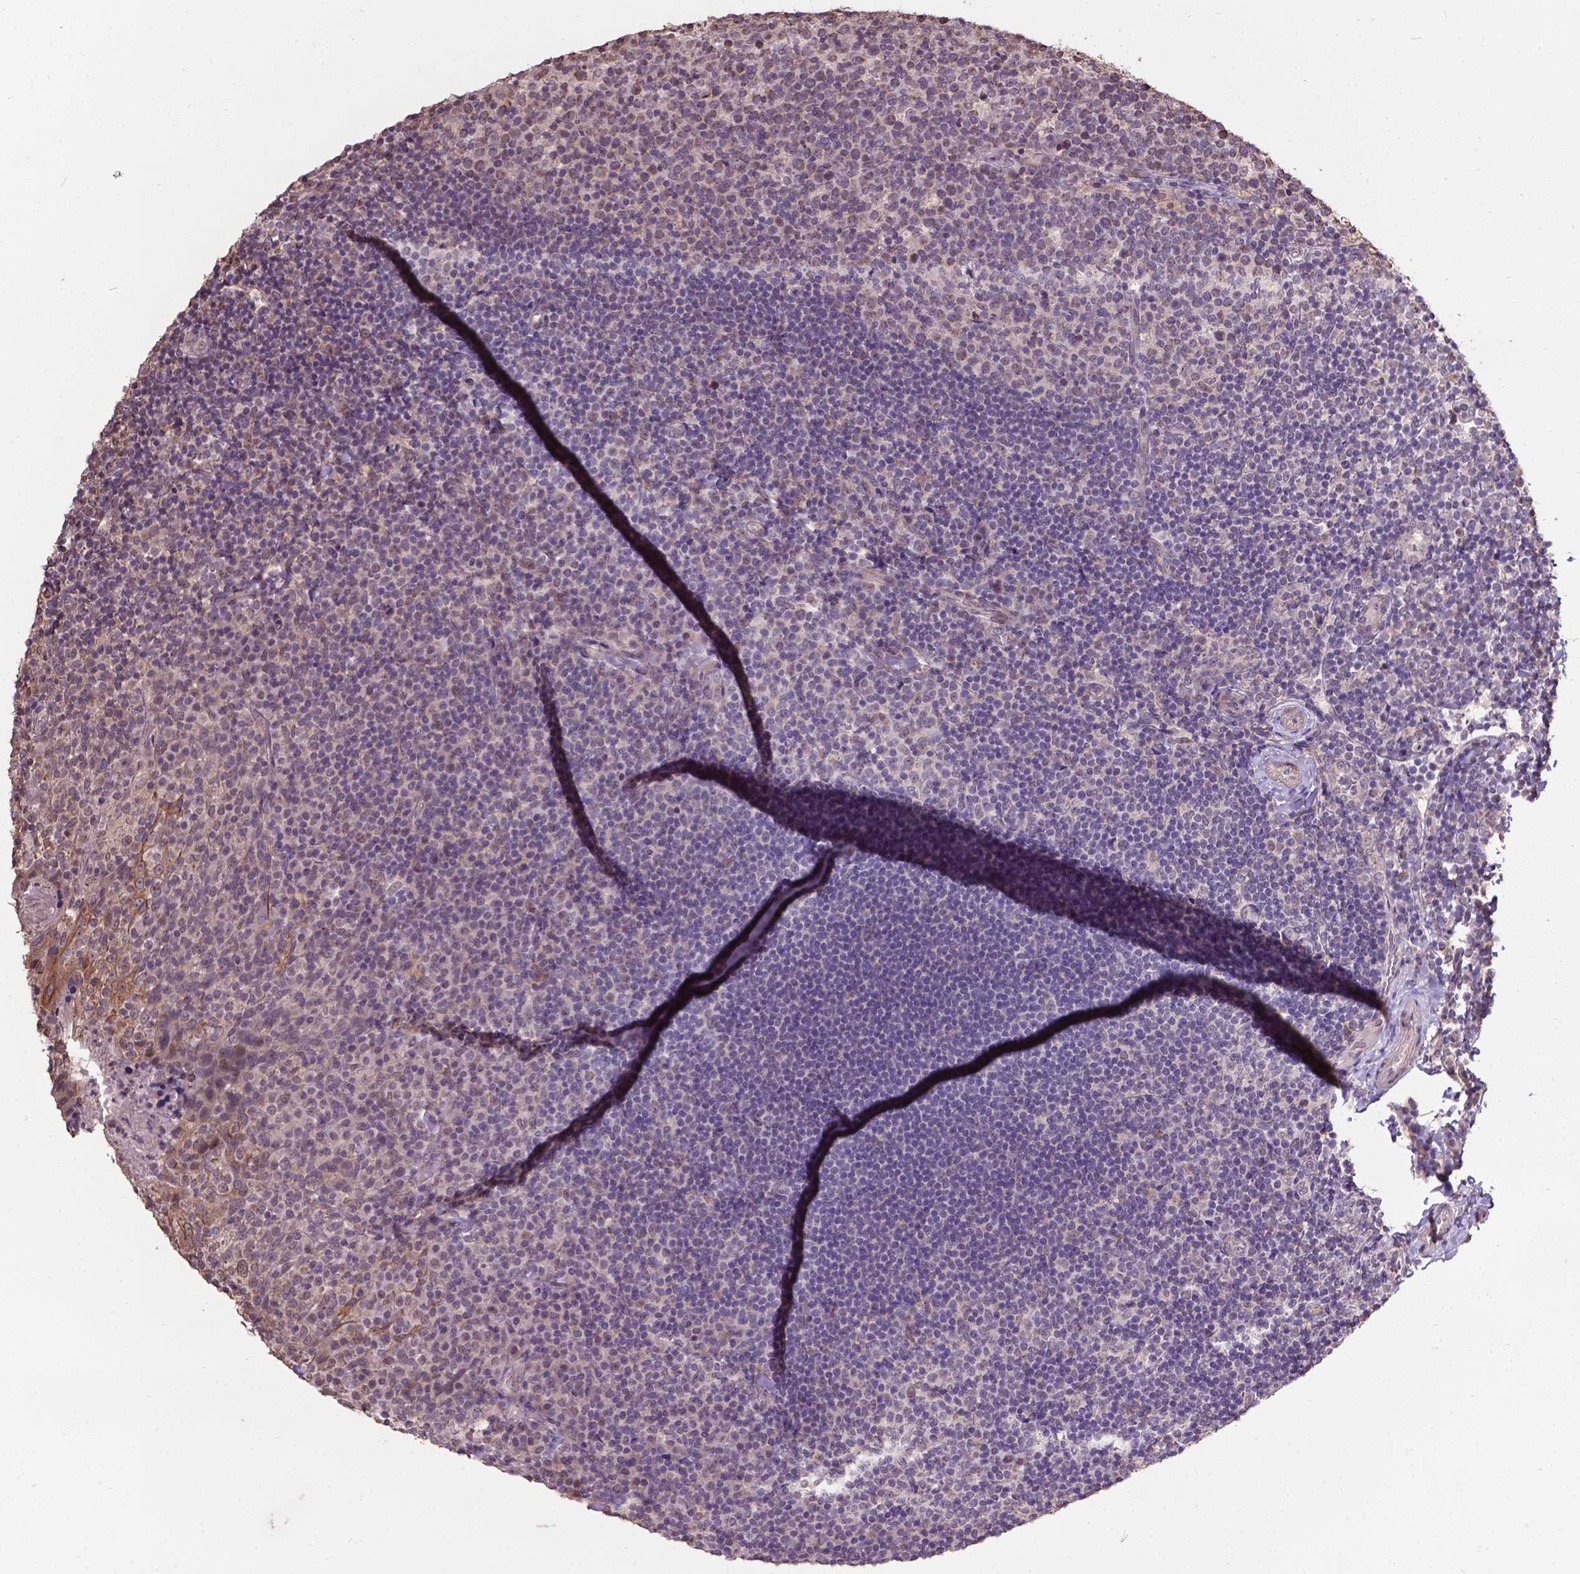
{"staining": {"intensity": "negative", "quantity": "none", "location": "none"}, "tissue": "tonsil", "cell_type": "Germinal center cells", "image_type": "normal", "snomed": [{"axis": "morphology", "description": "Normal tissue, NOS"}, {"axis": "topography", "description": "Tonsil"}], "caption": "Immunohistochemistry micrograph of benign human tonsil stained for a protein (brown), which shows no staining in germinal center cells. (Immunohistochemistry (ihc), brightfield microscopy, high magnification).", "gene": "GLRA2", "patient": {"sex": "female", "age": 10}}